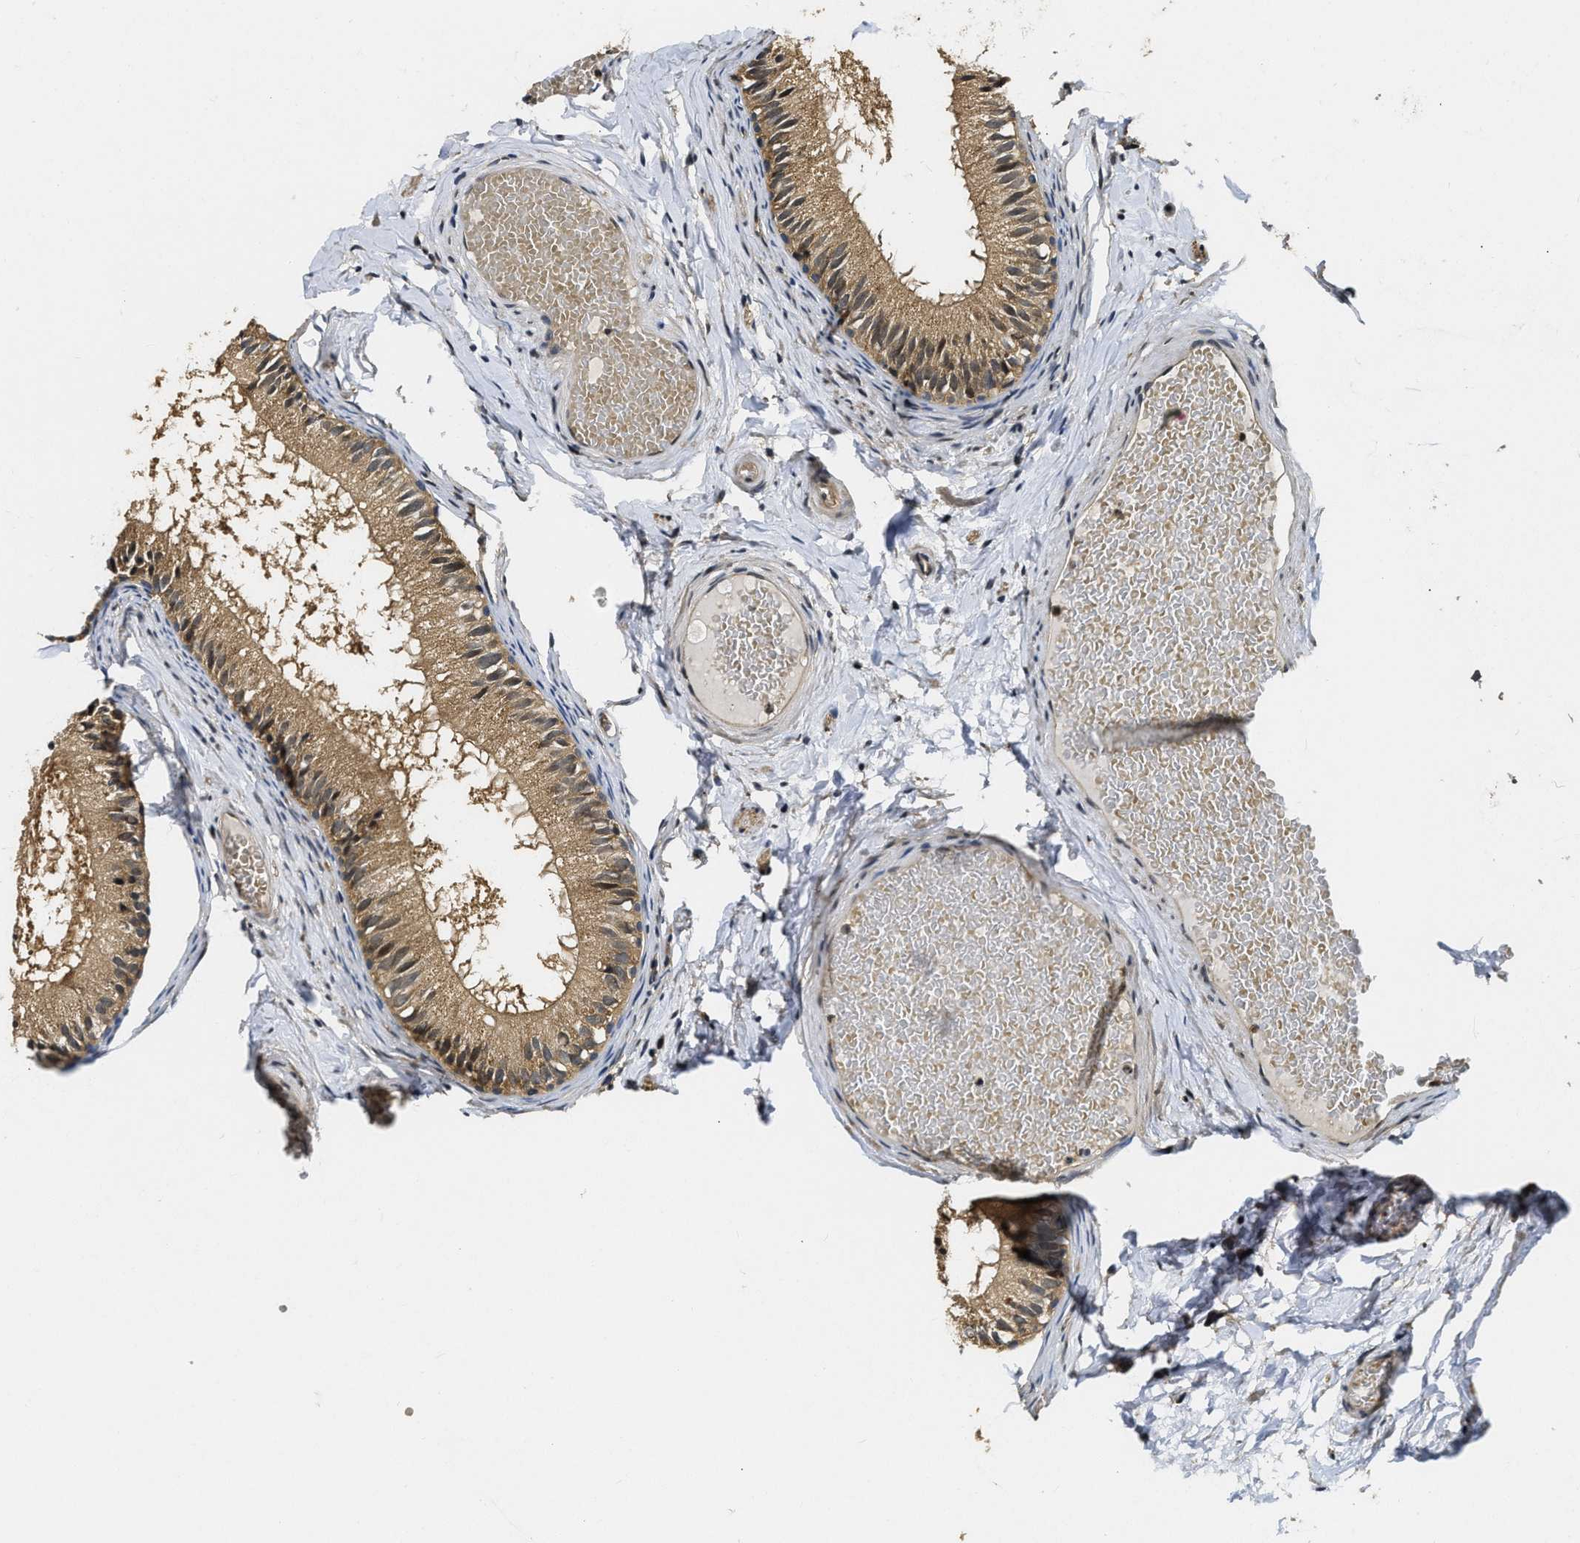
{"staining": {"intensity": "moderate", "quantity": ">75%", "location": "cytoplasmic/membranous,nuclear"}, "tissue": "epididymis", "cell_type": "Glandular cells", "image_type": "normal", "snomed": [{"axis": "morphology", "description": "Normal tissue, NOS"}, {"axis": "topography", "description": "Epididymis"}], "caption": "Brown immunohistochemical staining in benign human epididymis shows moderate cytoplasmic/membranous,nuclear positivity in about >75% of glandular cells.", "gene": "ADSL", "patient": {"sex": "male", "age": 46}}